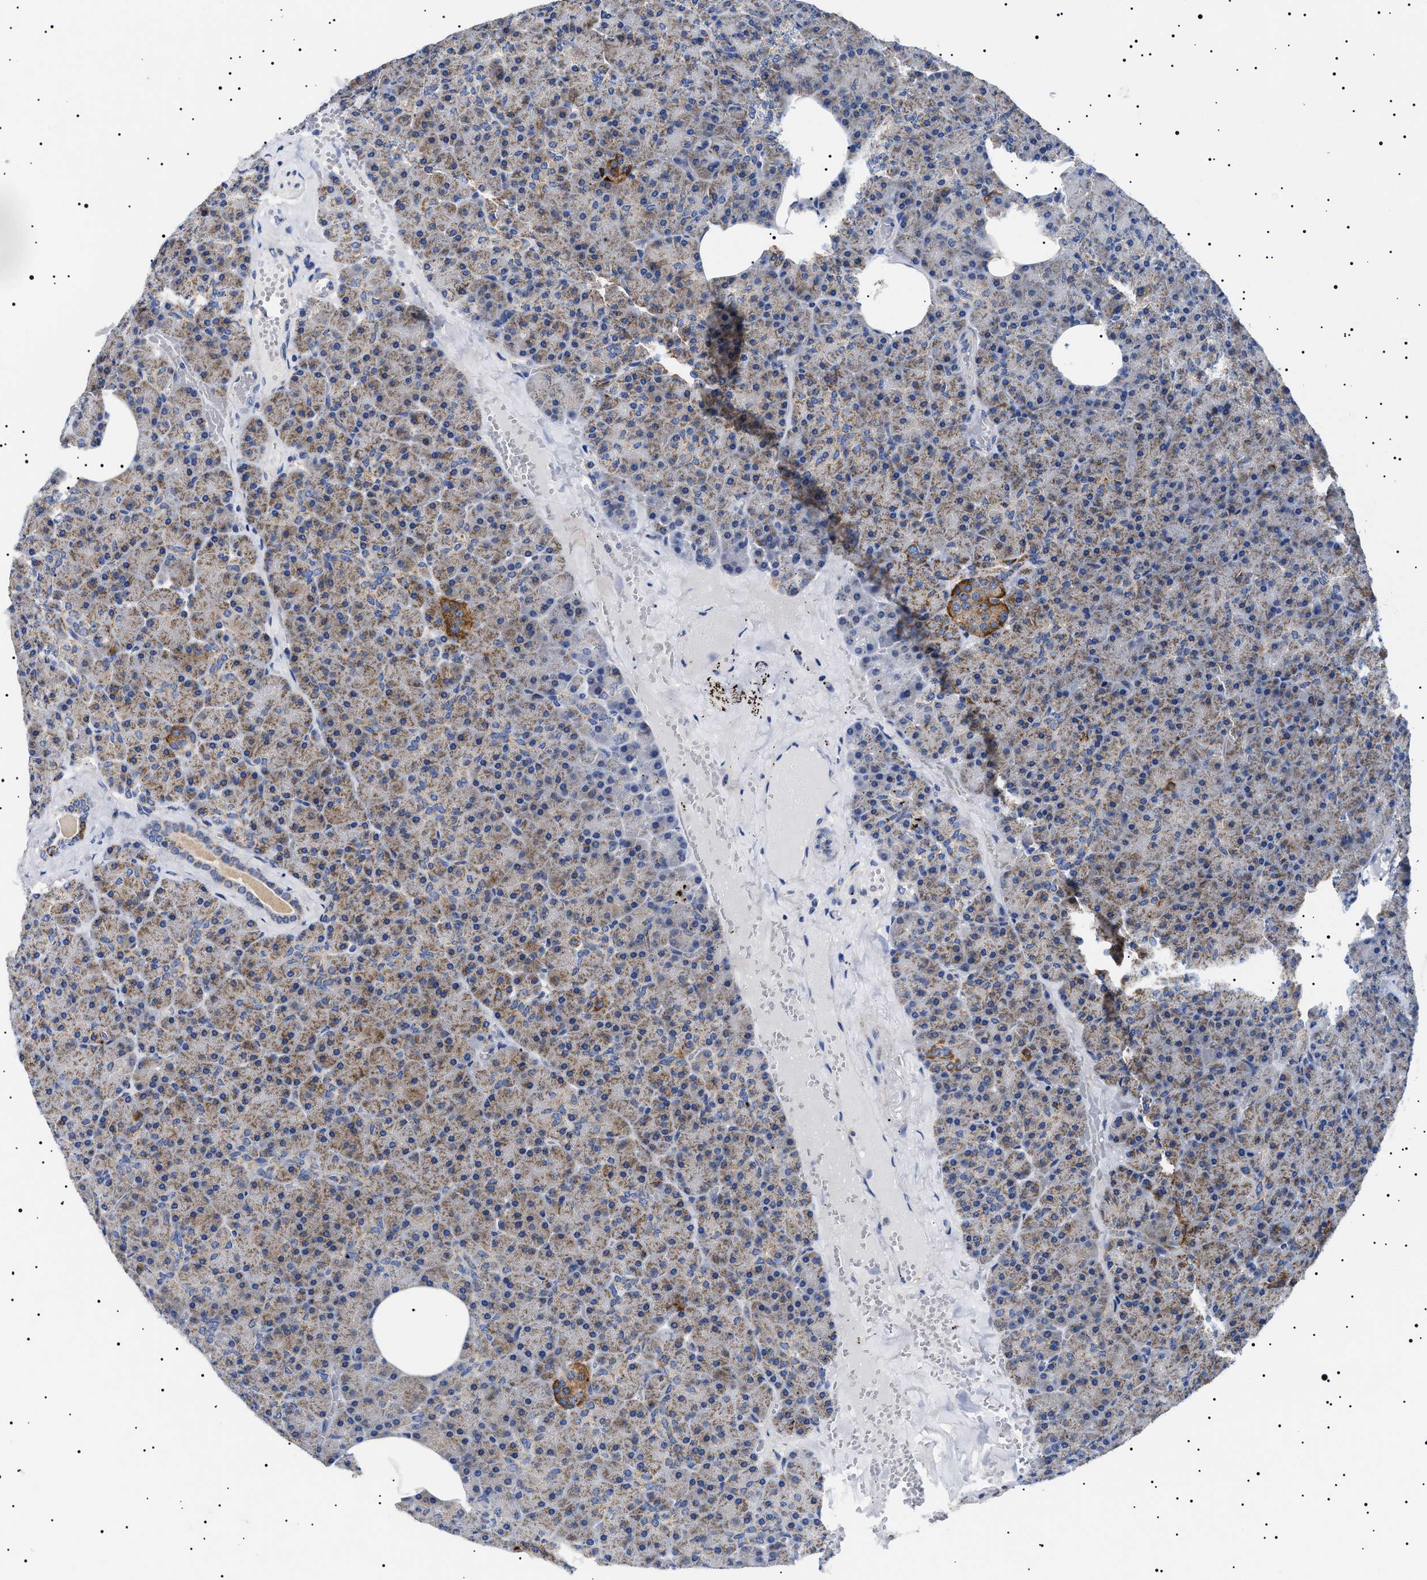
{"staining": {"intensity": "moderate", "quantity": ">75%", "location": "cytoplasmic/membranous"}, "tissue": "pancreas", "cell_type": "Exocrine glandular cells", "image_type": "normal", "snomed": [{"axis": "morphology", "description": "Normal tissue, NOS"}, {"axis": "morphology", "description": "Carcinoid, malignant, NOS"}, {"axis": "topography", "description": "Pancreas"}], "caption": "Immunohistochemistry (IHC) staining of normal pancreas, which shows medium levels of moderate cytoplasmic/membranous positivity in about >75% of exocrine glandular cells indicating moderate cytoplasmic/membranous protein staining. The staining was performed using DAB (brown) for protein detection and nuclei were counterstained in hematoxylin (blue).", "gene": "CHRDL2", "patient": {"sex": "female", "age": 35}}